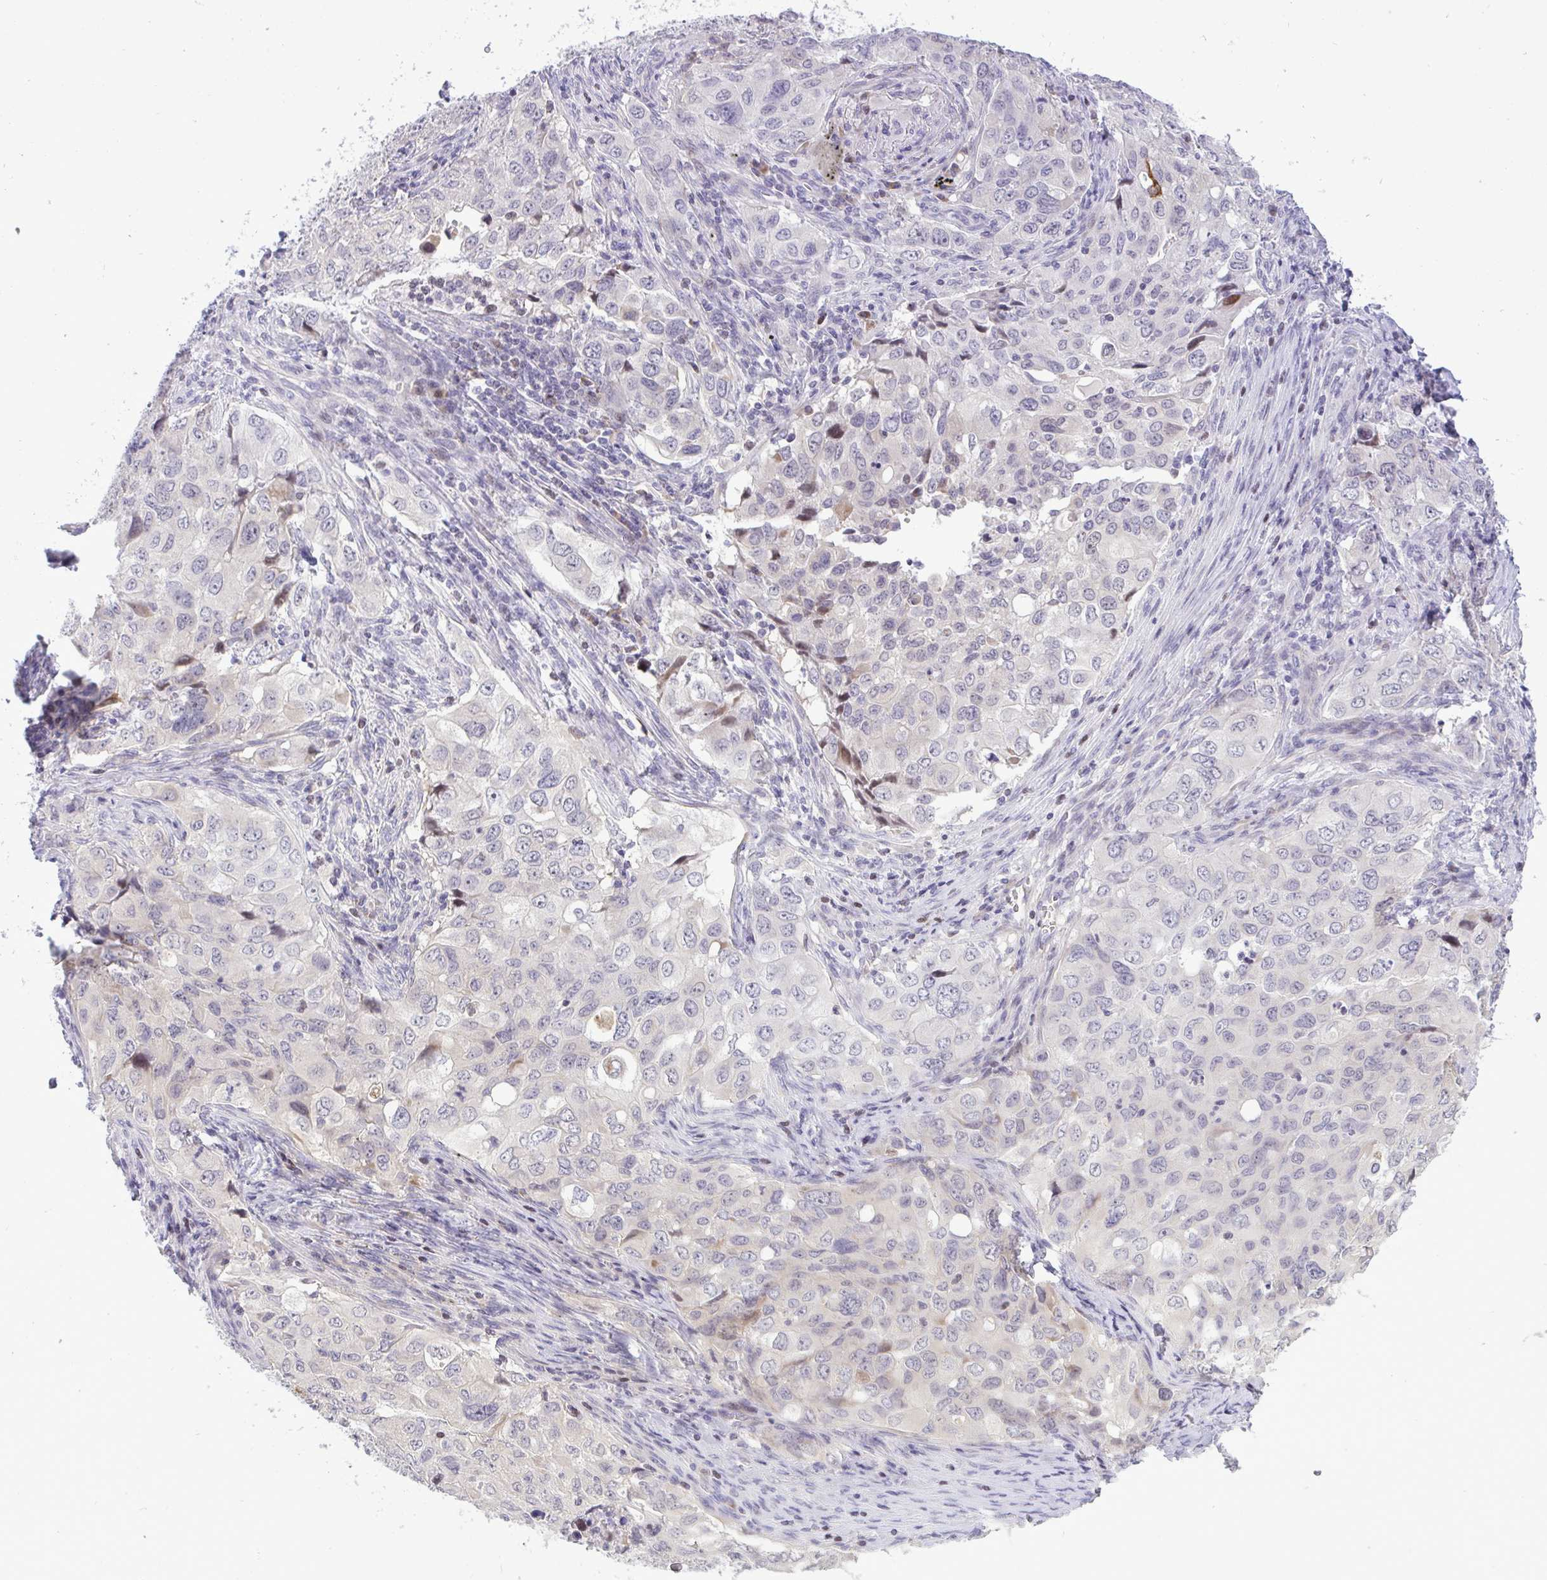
{"staining": {"intensity": "negative", "quantity": "none", "location": "none"}, "tissue": "lung cancer", "cell_type": "Tumor cells", "image_type": "cancer", "snomed": [{"axis": "morphology", "description": "Adenocarcinoma, NOS"}, {"axis": "morphology", "description": "Adenocarcinoma, metastatic, NOS"}, {"axis": "topography", "description": "Lymph node"}, {"axis": "topography", "description": "Lung"}], "caption": "A high-resolution image shows immunohistochemistry staining of lung cancer (adenocarcinoma), which shows no significant positivity in tumor cells.", "gene": "EPOP", "patient": {"sex": "female", "age": 42}}